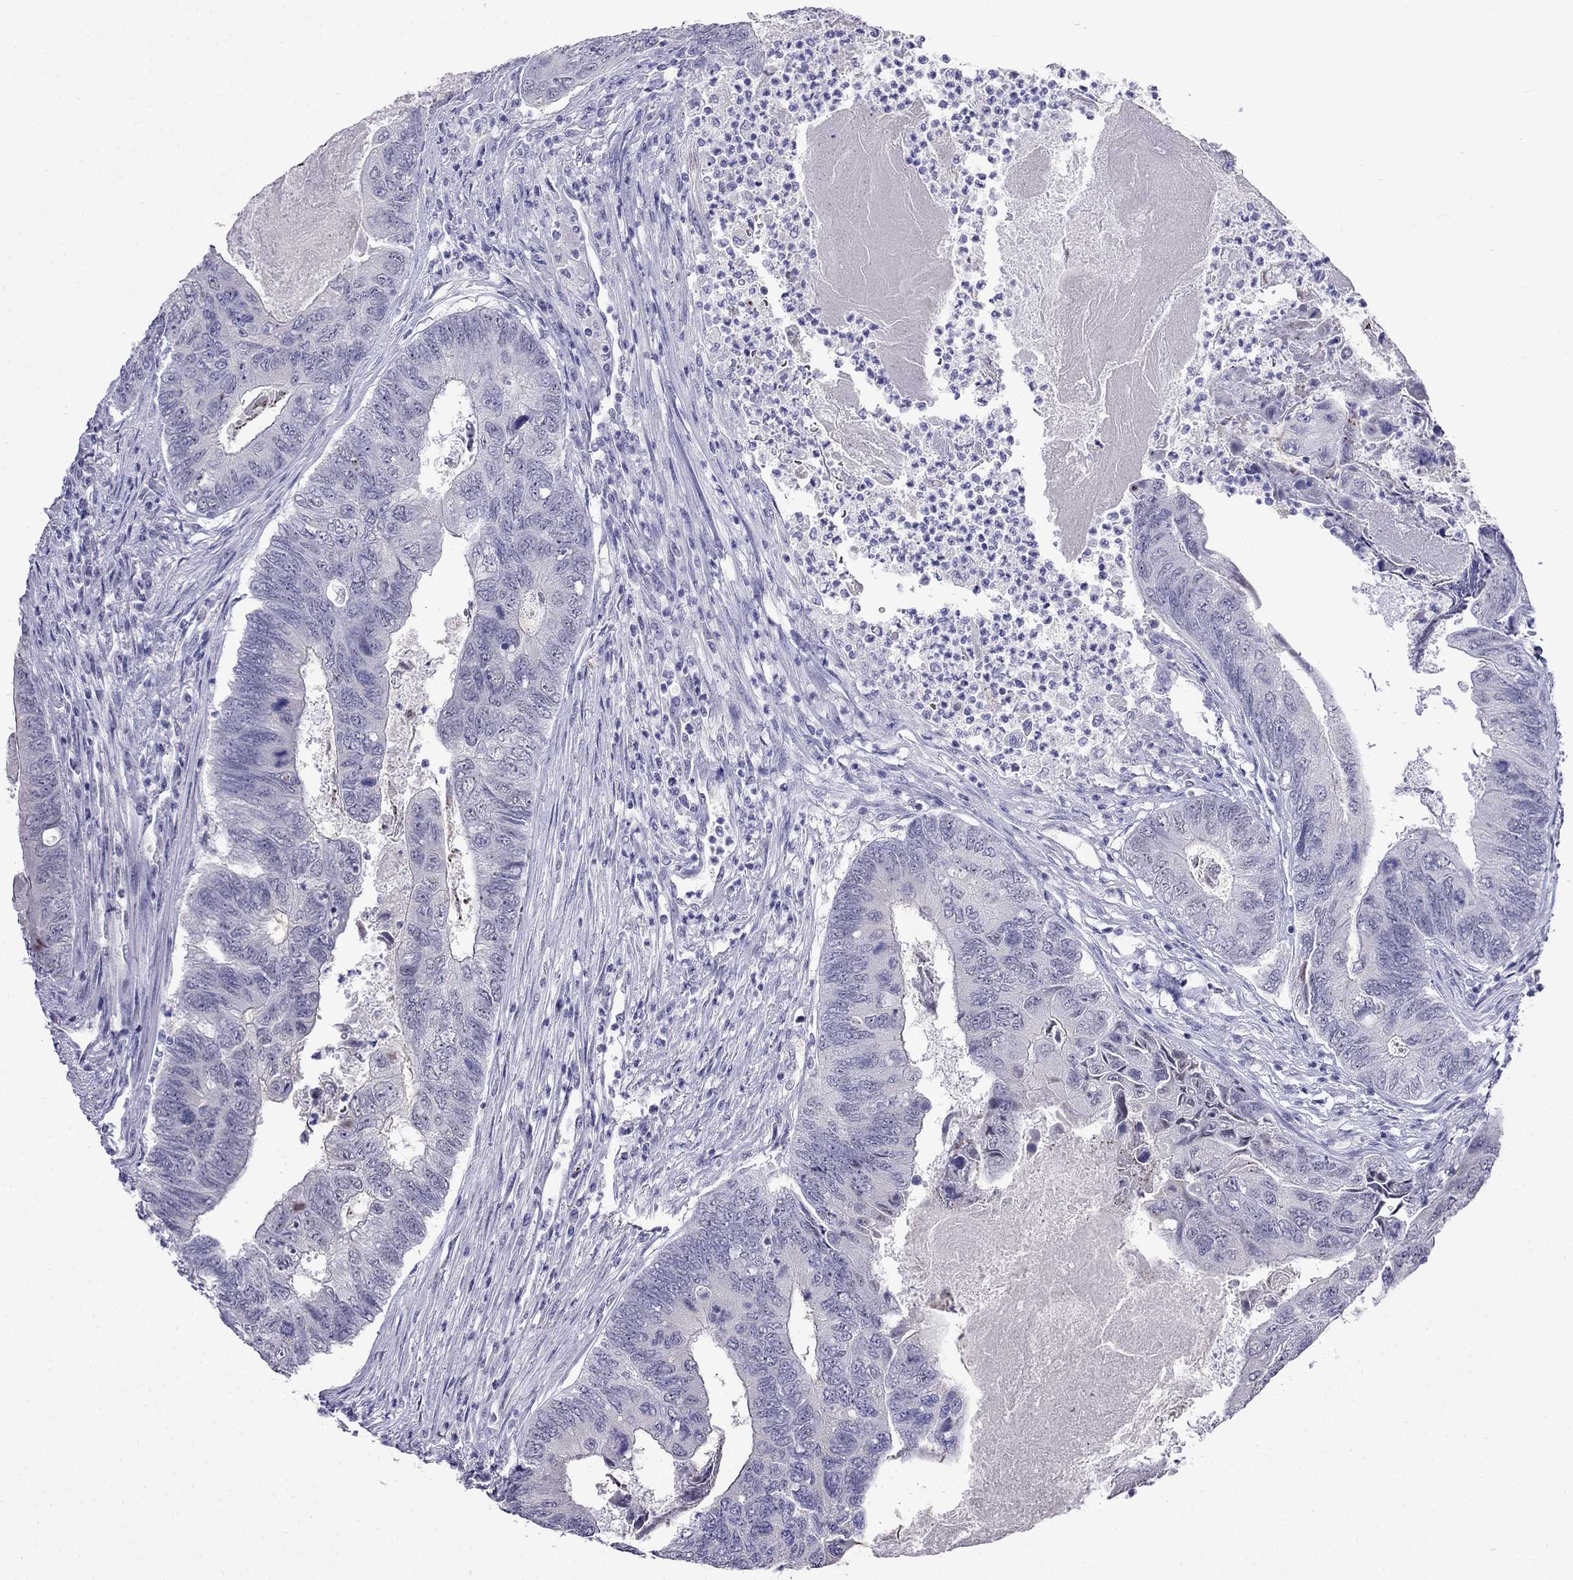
{"staining": {"intensity": "negative", "quantity": "none", "location": "none"}, "tissue": "colorectal cancer", "cell_type": "Tumor cells", "image_type": "cancer", "snomed": [{"axis": "morphology", "description": "Adenocarcinoma, NOS"}, {"axis": "topography", "description": "Colon"}], "caption": "The image displays no staining of tumor cells in adenocarcinoma (colorectal). (Stains: DAB immunohistochemistry (IHC) with hematoxylin counter stain, Microscopy: brightfield microscopy at high magnification).", "gene": "MGP", "patient": {"sex": "female", "age": 67}}